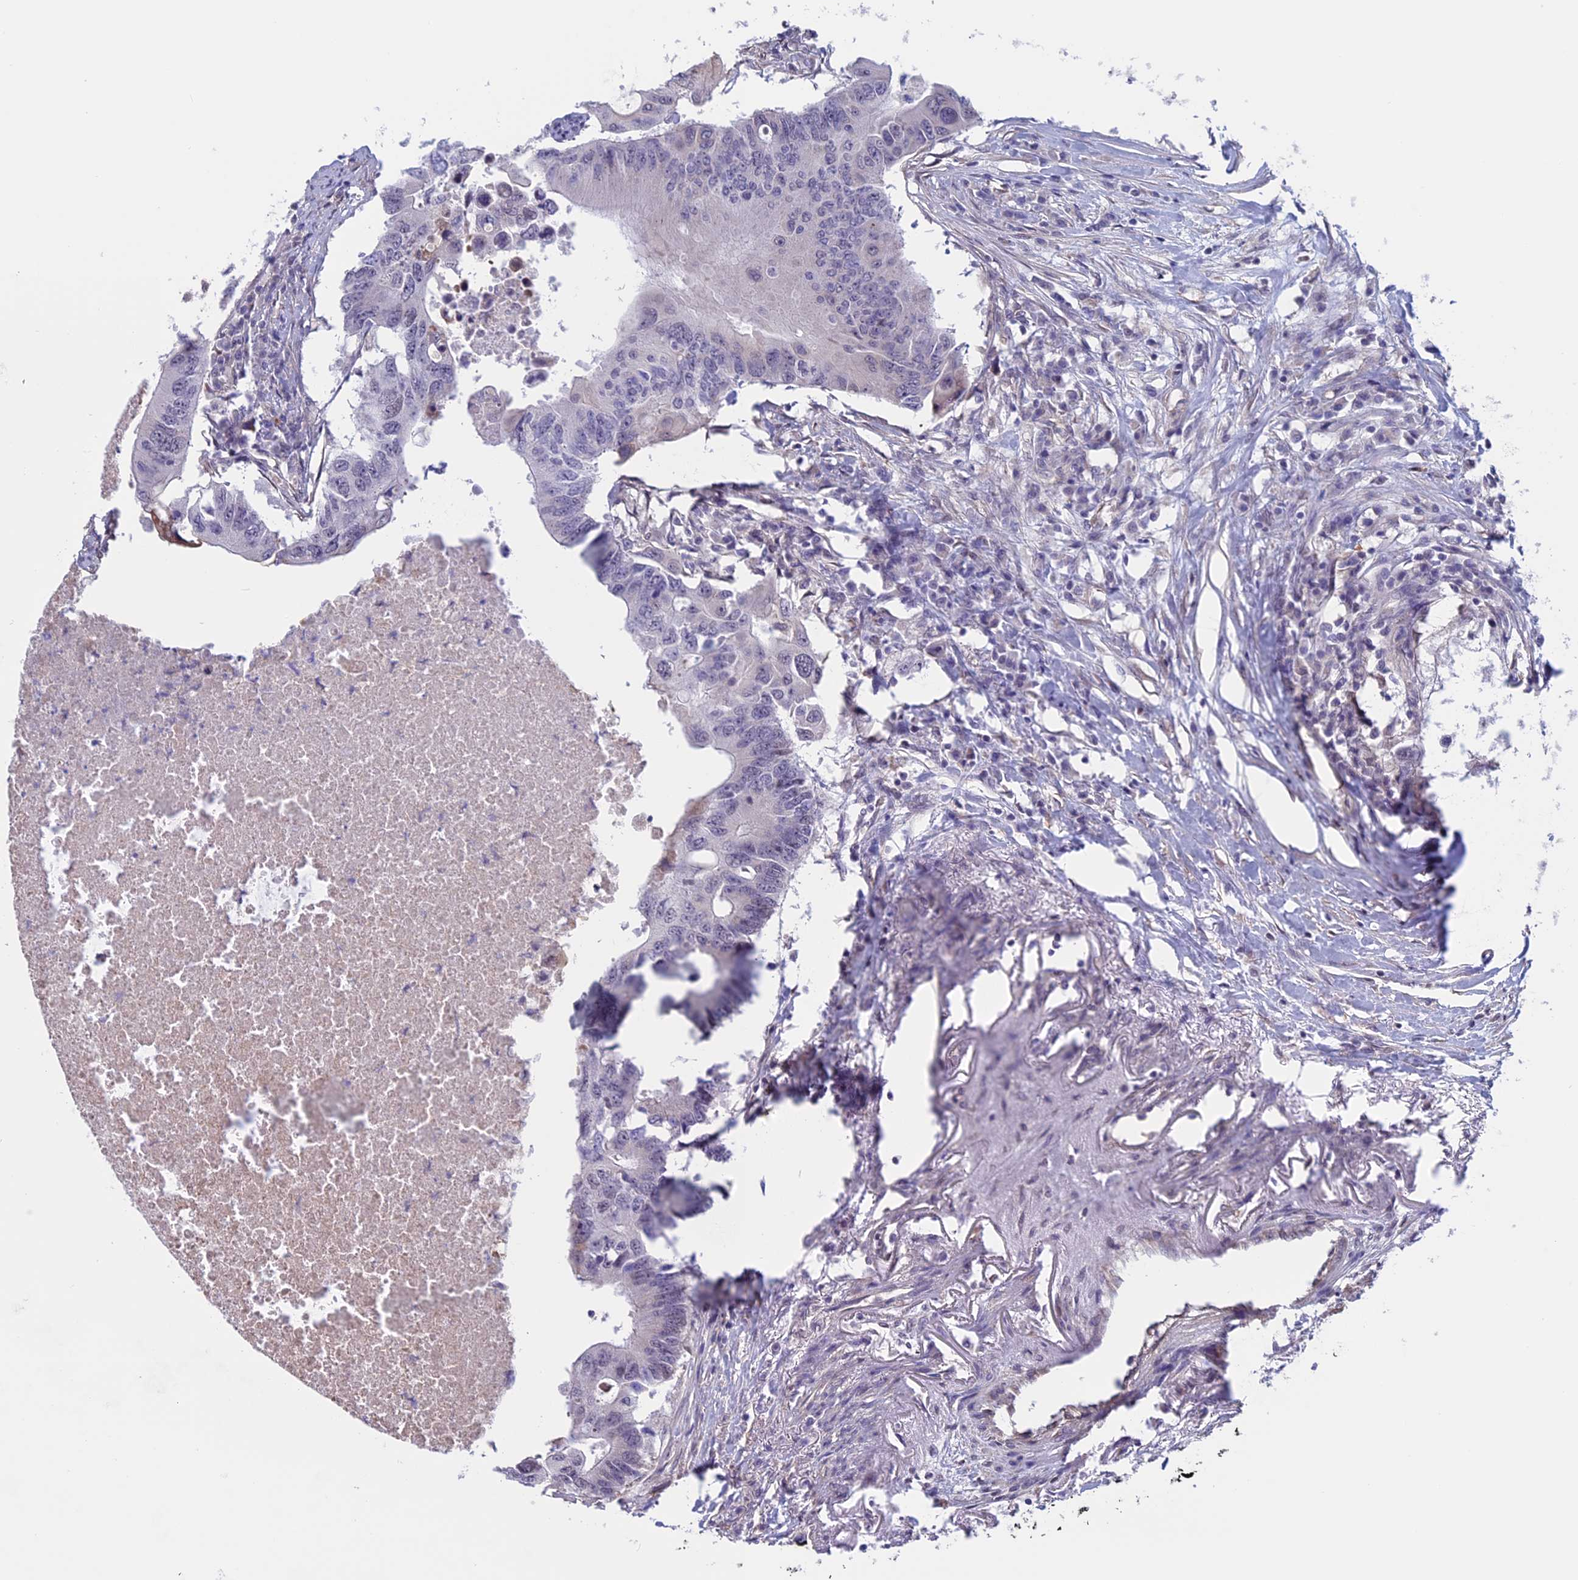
{"staining": {"intensity": "negative", "quantity": "none", "location": "none"}, "tissue": "colorectal cancer", "cell_type": "Tumor cells", "image_type": "cancer", "snomed": [{"axis": "morphology", "description": "Adenocarcinoma, NOS"}, {"axis": "topography", "description": "Colon"}], "caption": "Immunohistochemistry (IHC) histopathology image of neoplastic tissue: human colorectal cancer (adenocarcinoma) stained with DAB (3,3'-diaminobenzidine) reveals no significant protein staining in tumor cells. Brightfield microscopy of IHC stained with DAB (3,3'-diaminobenzidine) (brown) and hematoxylin (blue), captured at high magnification.", "gene": "SLC1A6", "patient": {"sex": "male", "age": 71}}